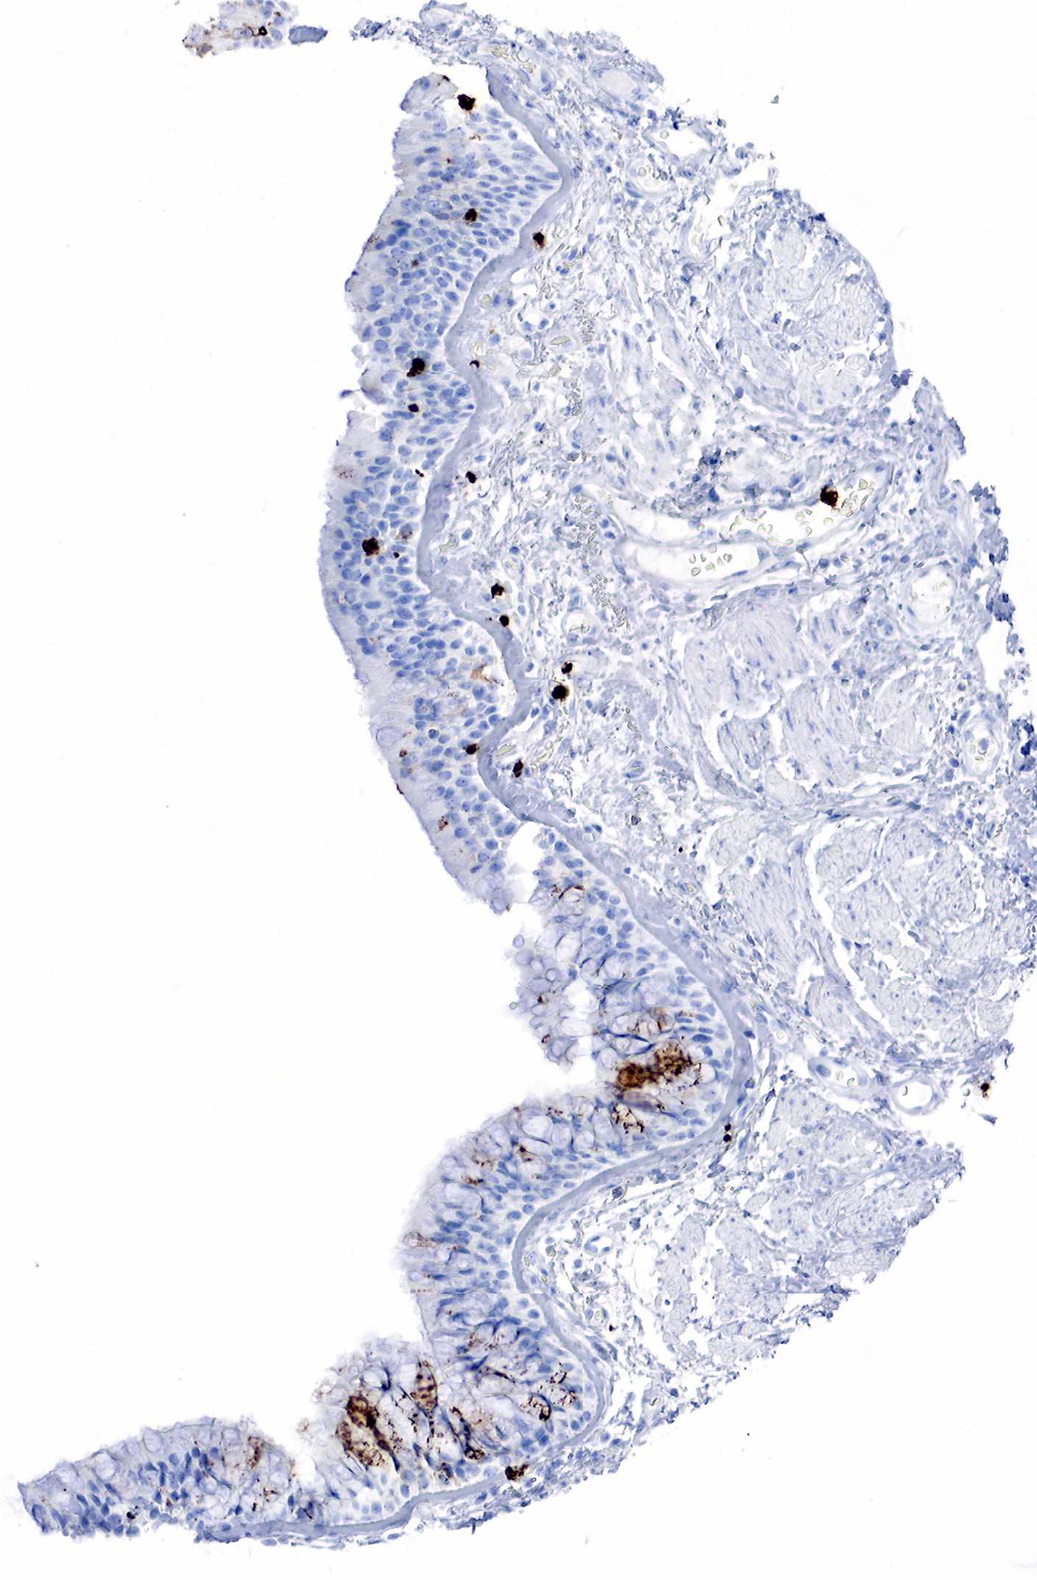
{"staining": {"intensity": "weak", "quantity": "<25%", "location": "cytoplasmic/membranous"}, "tissue": "bronchus", "cell_type": "Respiratory epithelial cells", "image_type": "normal", "snomed": [{"axis": "morphology", "description": "Normal tissue, NOS"}, {"axis": "topography", "description": "Bronchus"}, {"axis": "topography", "description": "Lung"}], "caption": "Immunohistochemistry (IHC) histopathology image of benign bronchus: human bronchus stained with DAB (3,3'-diaminobenzidine) displays no significant protein positivity in respiratory epithelial cells.", "gene": "FUT4", "patient": {"sex": "female", "age": 57}}